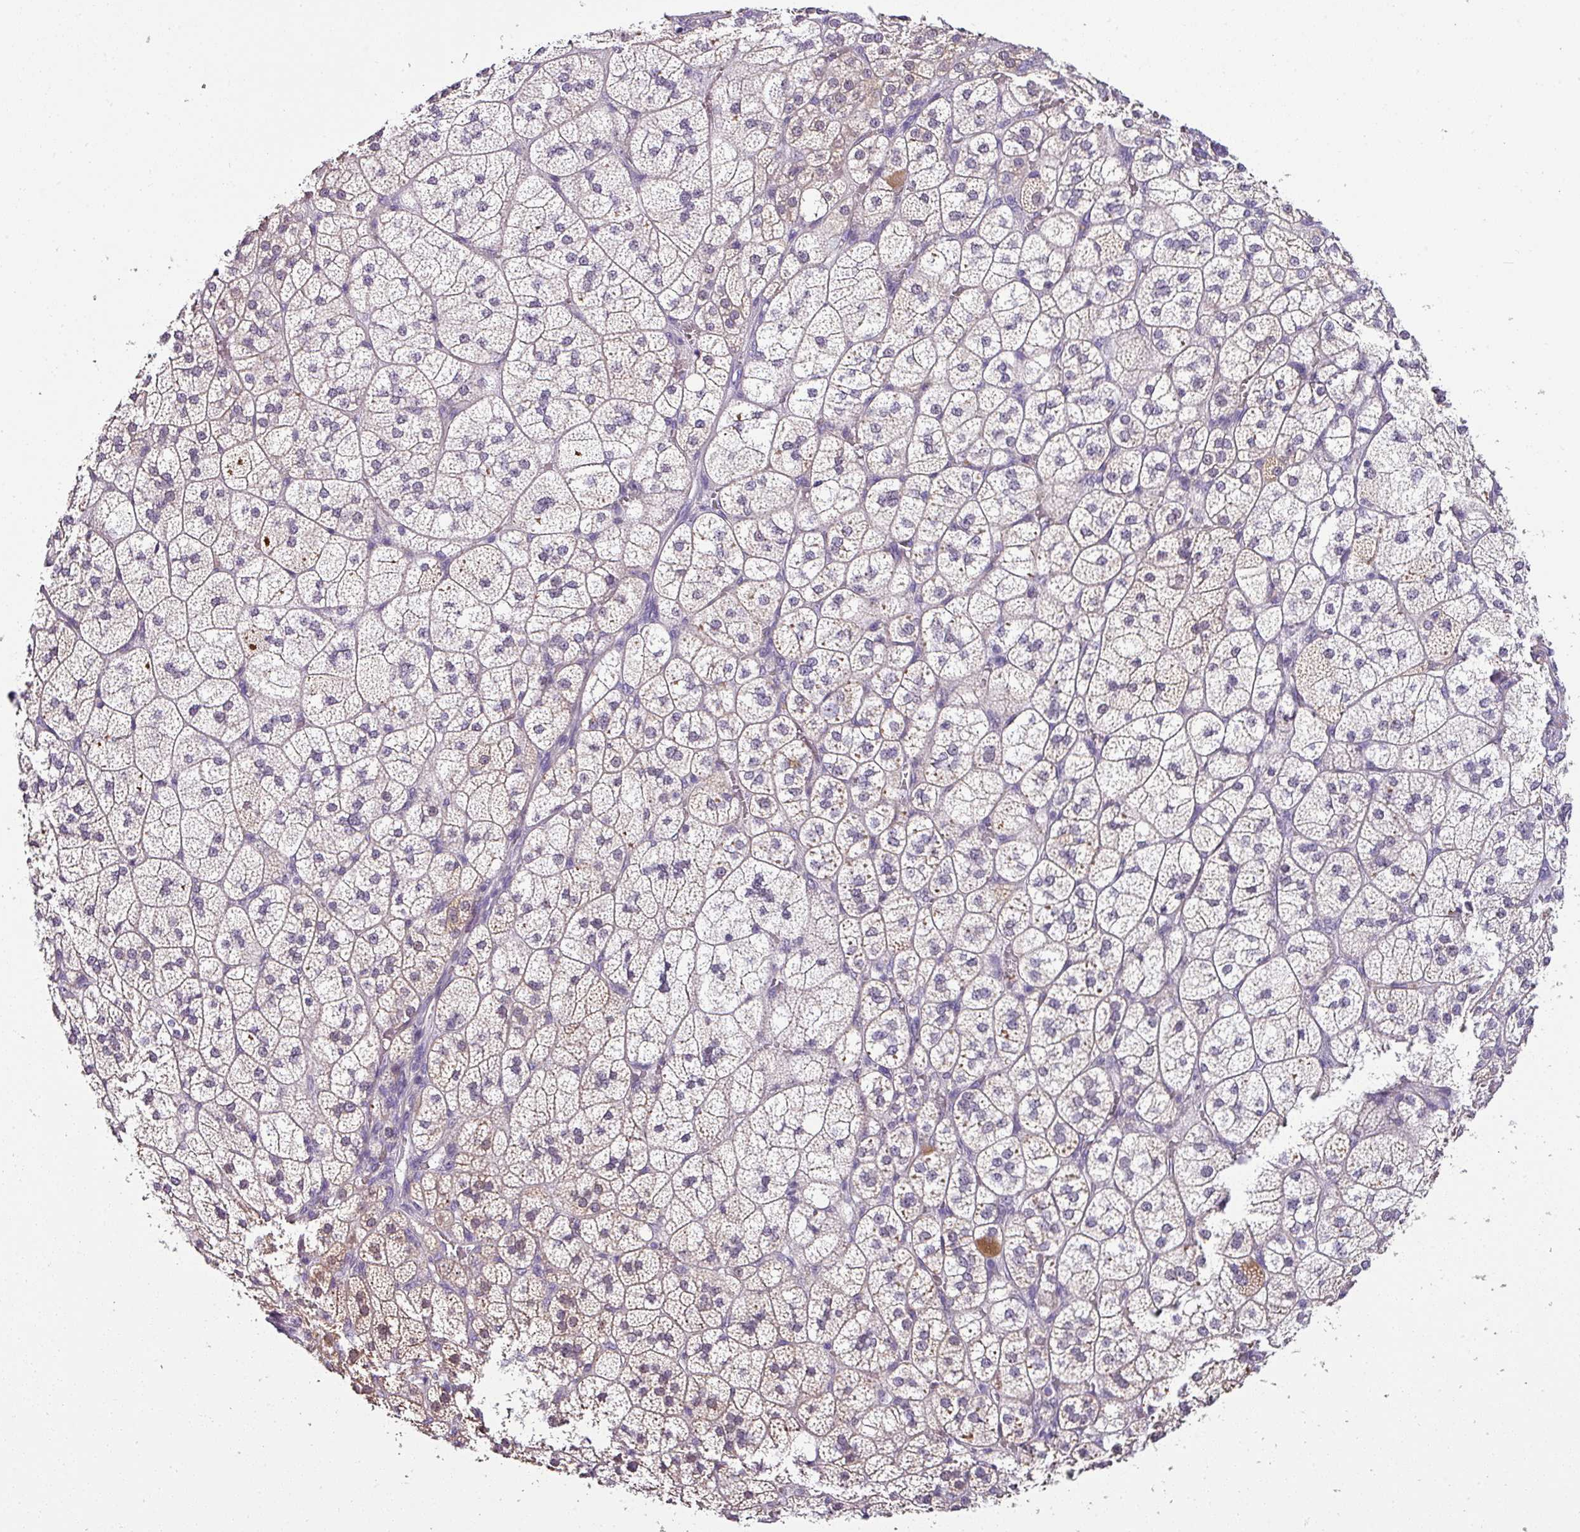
{"staining": {"intensity": "moderate", "quantity": "25%-75%", "location": "cytoplasmic/membranous,nuclear"}, "tissue": "adrenal gland", "cell_type": "Glandular cells", "image_type": "normal", "snomed": [{"axis": "morphology", "description": "Normal tissue, NOS"}, {"axis": "topography", "description": "Adrenal gland"}], "caption": "Normal adrenal gland was stained to show a protein in brown. There is medium levels of moderate cytoplasmic/membranous,nuclear staining in about 25%-75% of glandular cells. (DAB = brown stain, brightfield microscopy at high magnification).", "gene": "NAPSA", "patient": {"sex": "female", "age": 60}}